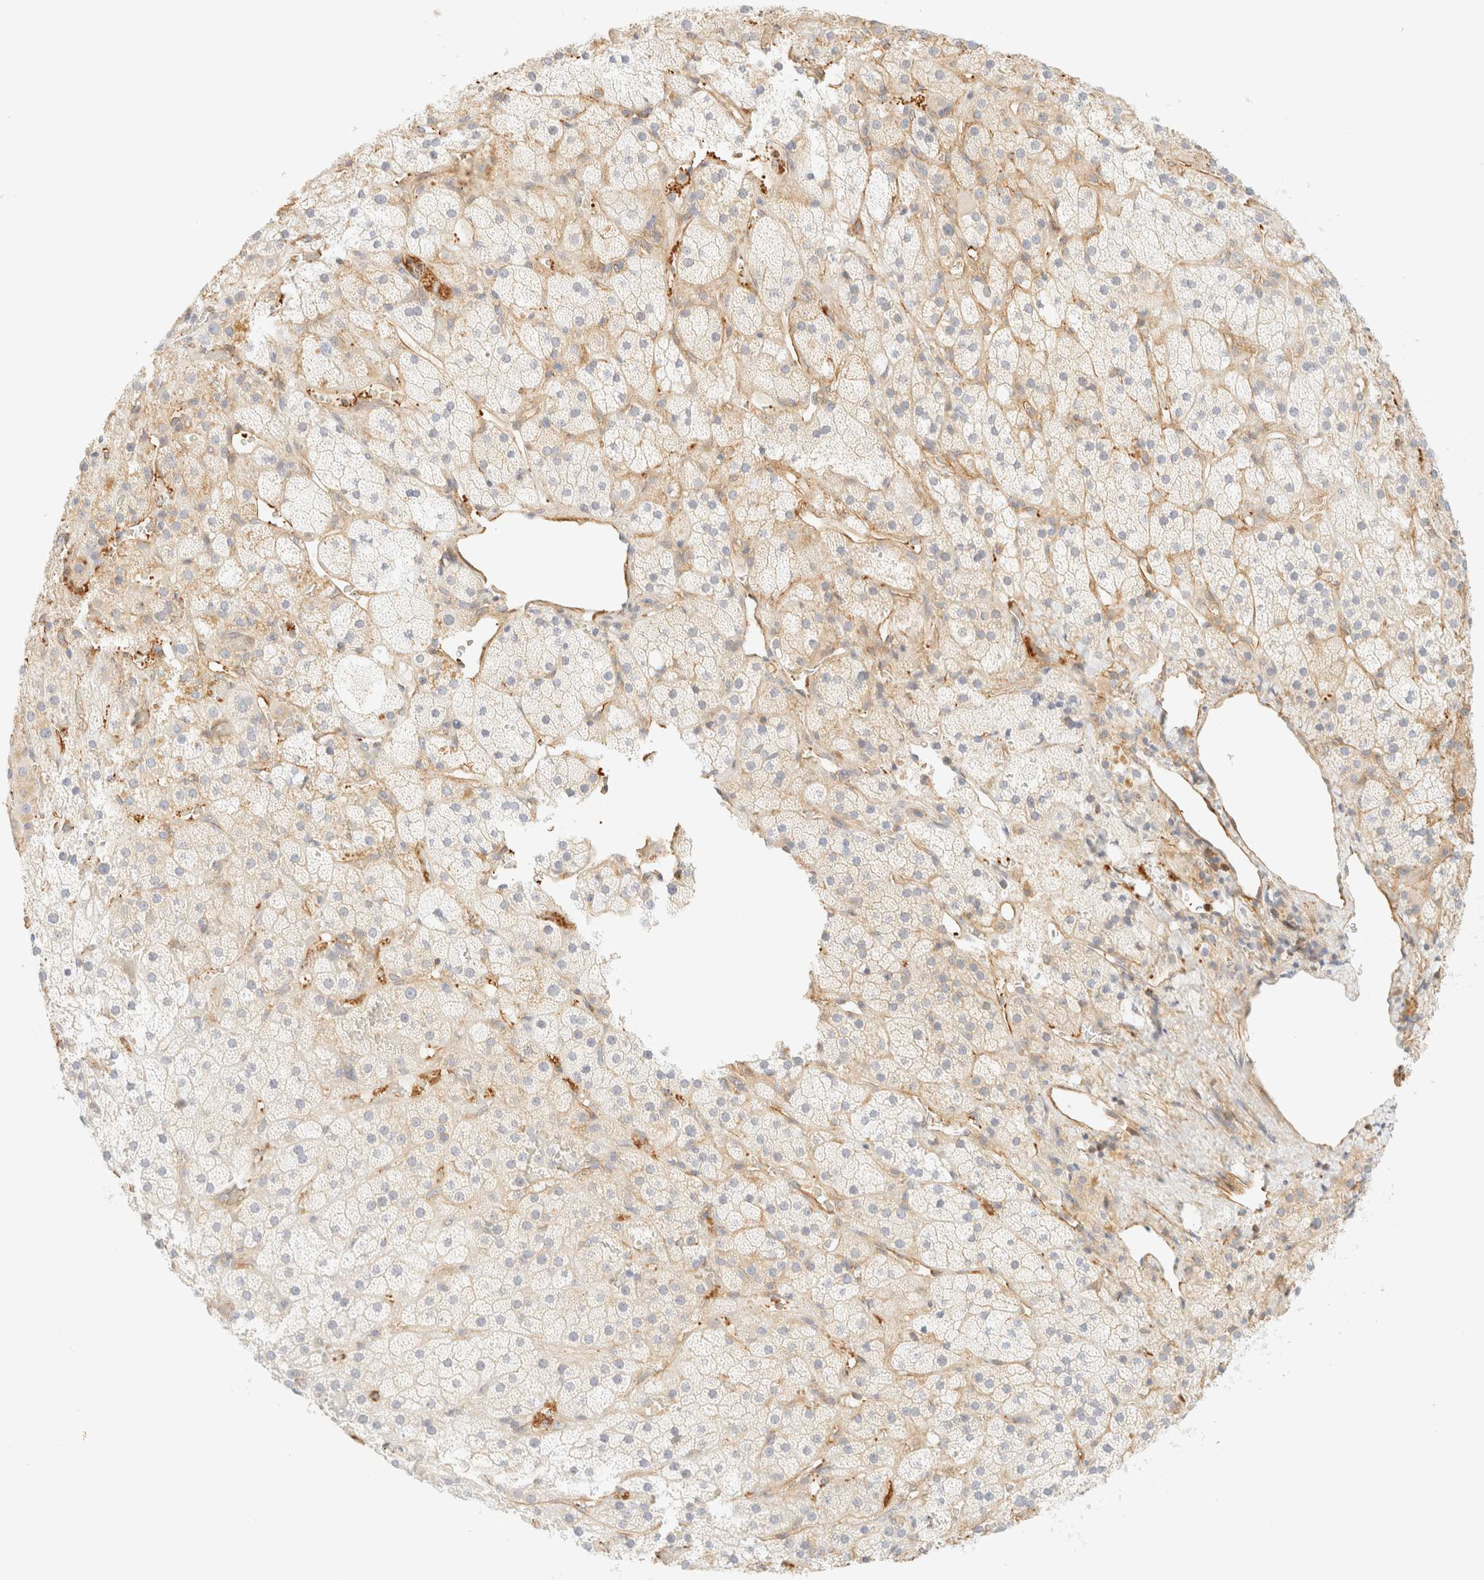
{"staining": {"intensity": "weak", "quantity": "<25%", "location": "cytoplasmic/membranous"}, "tissue": "adrenal gland", "cell_type": "Glandular cells", "image_type": "normal", "snomed": [{"axis": "morphology", "description": "Normal tissue, NOS"}, {"axis": "topography", "description": "Adrenal gland"}], "caption": "Immunohistochemistry histopathology image of normal adrenal gland: adrenal gland stained with DAB reveals no significant protein staining in glandular cells. (DAB immunohistochemistry, high magnification).", "gene": "OTOP2", "patient": {"sex": "male", "age": 57}}